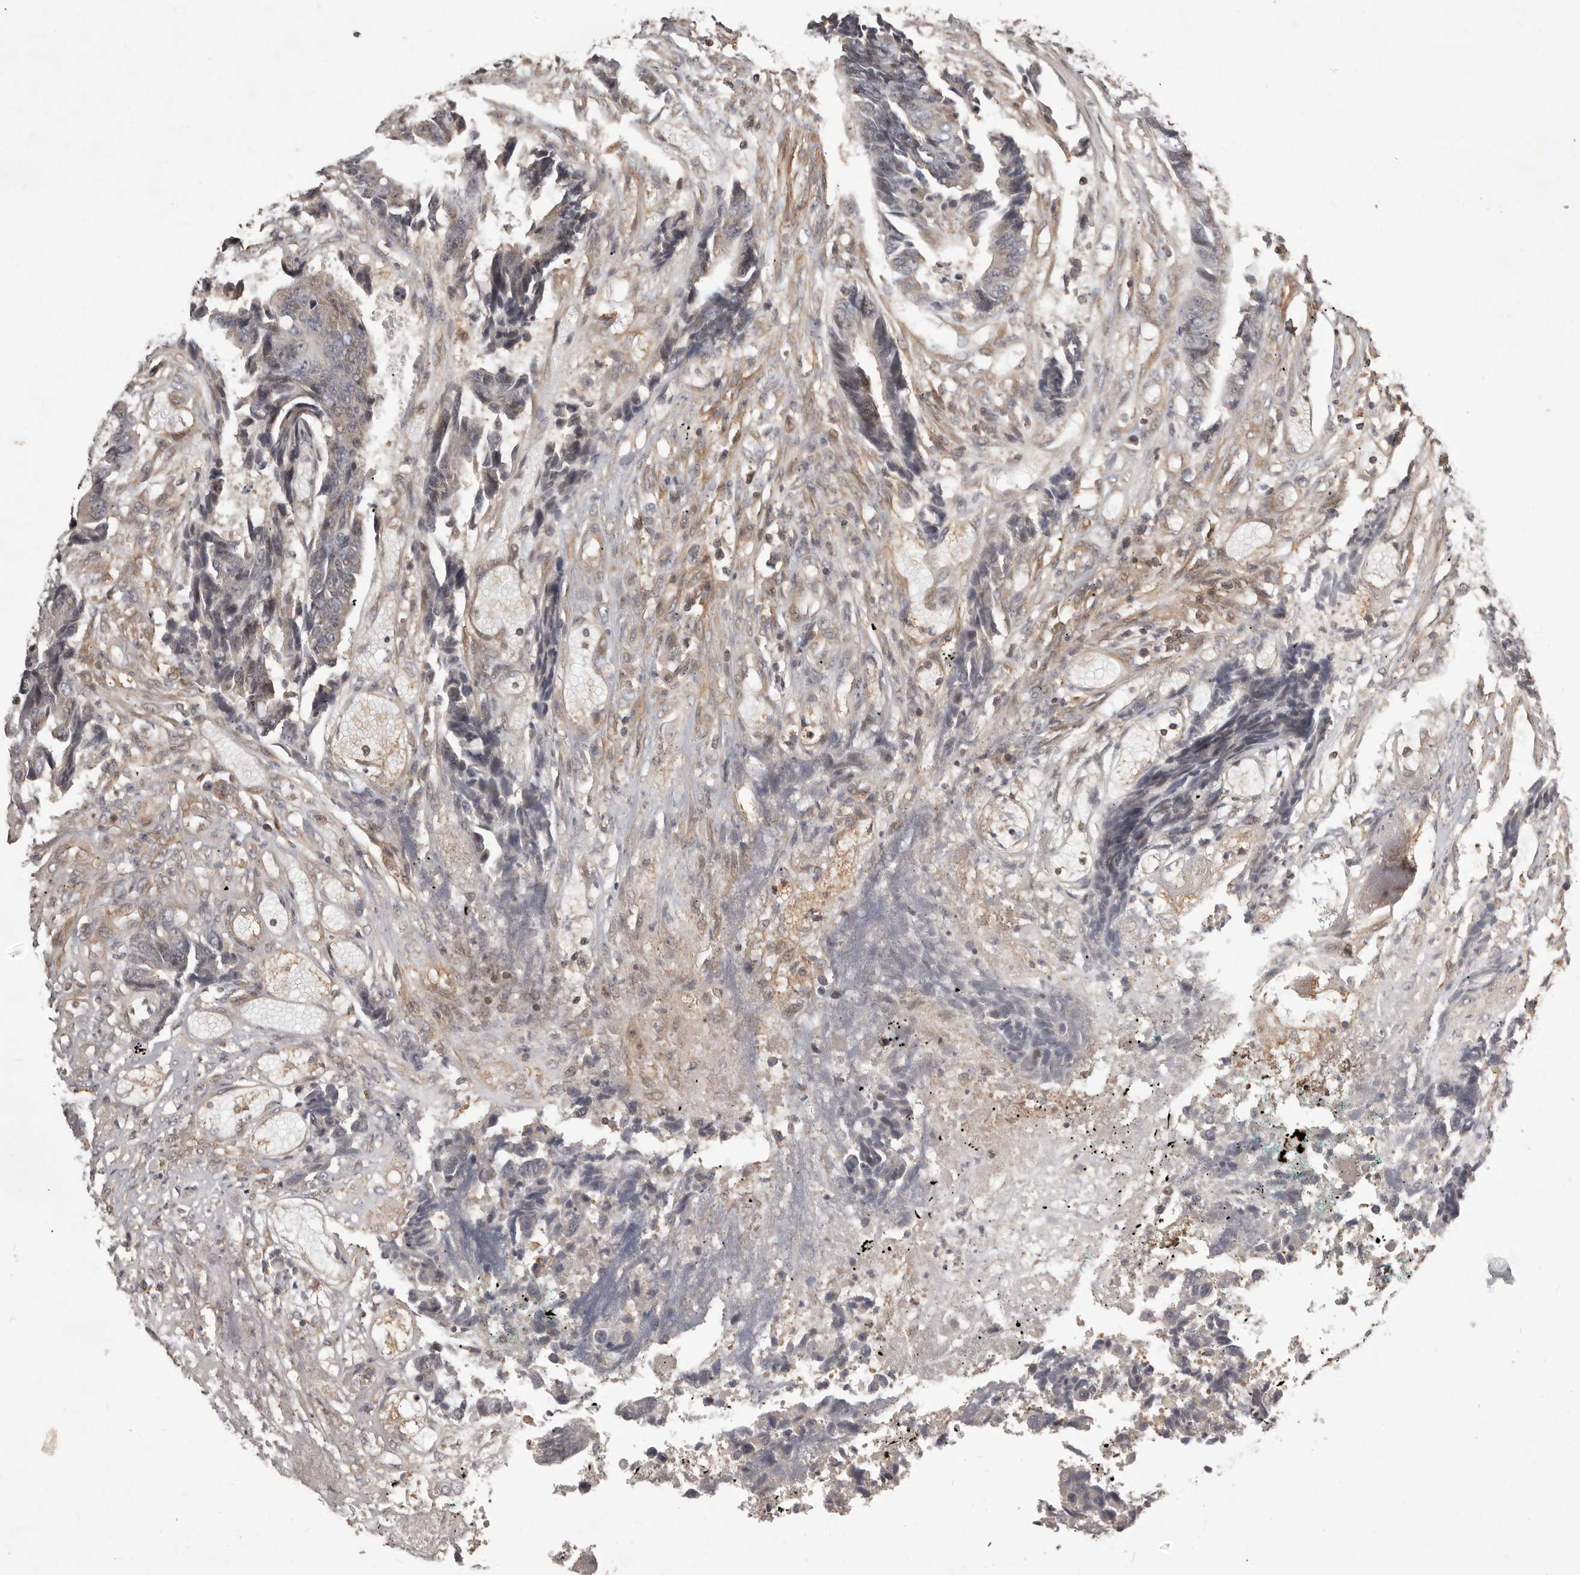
{"staining": {"intensity": "negative", "quantity": "none", "location": "none"}, "tissue": "colorectal cancer", "cell_type": "Tumor cells", "image_type": "cancer", "snomed": [{"axis": "morphology", "description": "Adenocarcinoma, NOS"}, {"axis": "topography", "description": "Rectum"}], "caption": "This photomicrograph is of colorectal cancer (adenocarcinoma) stained with immunohistochemistry to label a protein in brown with the nuclei are counter-stained blue. There is no expression in tumor cells.", "gene": "NFKBIA", "patient": {"sex": "male", "age": 84}}